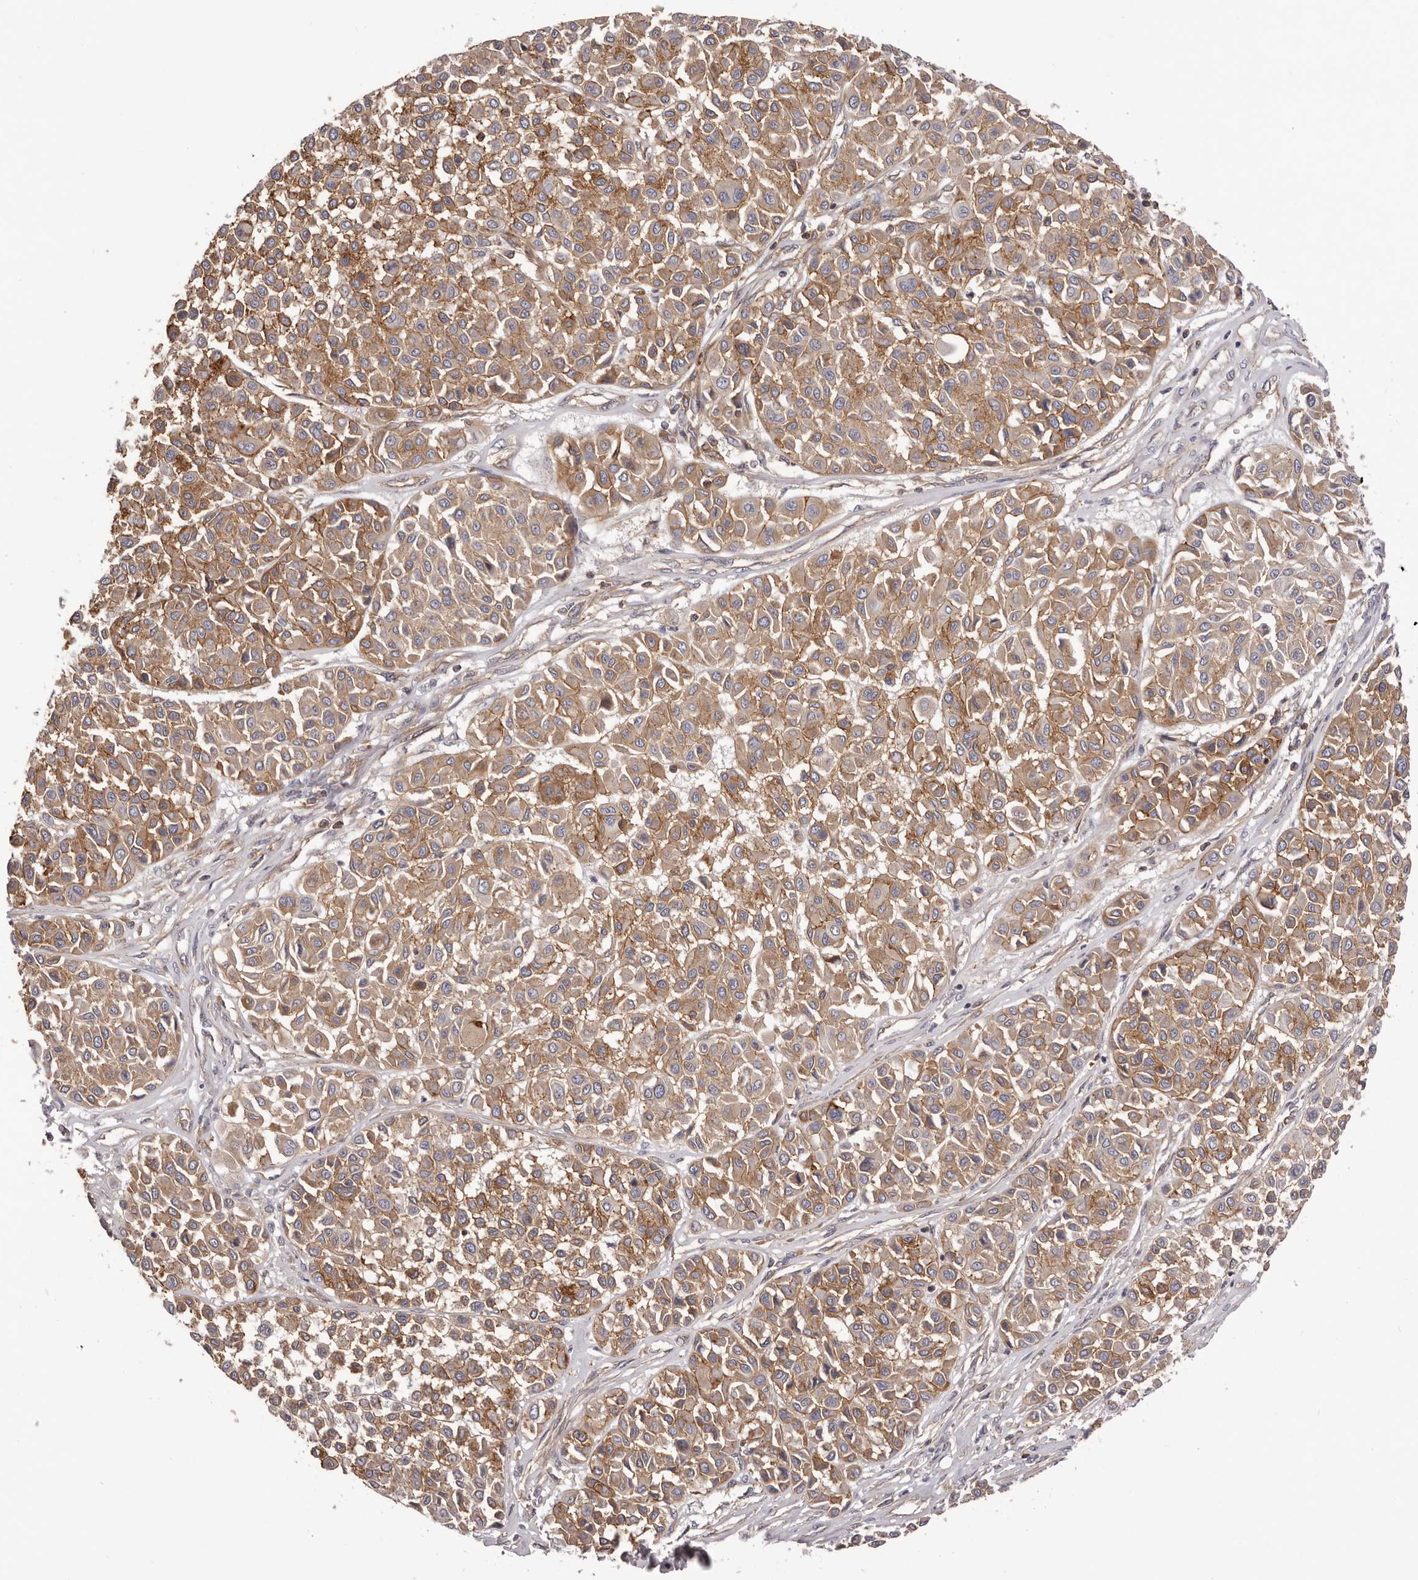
{"staining": {"intensity": "moderate", "quantity": ">75%", "location": "cytoplasmic/membranous"}, "tissue": "melanoma", "cell_type": "Tumor cells", "image_type": "cancer", "snomed": [{"axis": "morphology", "description": "Malignant melanoma, Metastatic site"}, {"axis": "topography", "description": "Soft tissue"}], "caption": "Approximately >75% of tumor cells in malignant melanoma (metastatic site) exhibit moderate cytoplasmic/membranous protein positivity as visualized by brown immunohistochemical staining.", "gene": "DMRT2", "patient": {"sex": "male", "age": 41}}